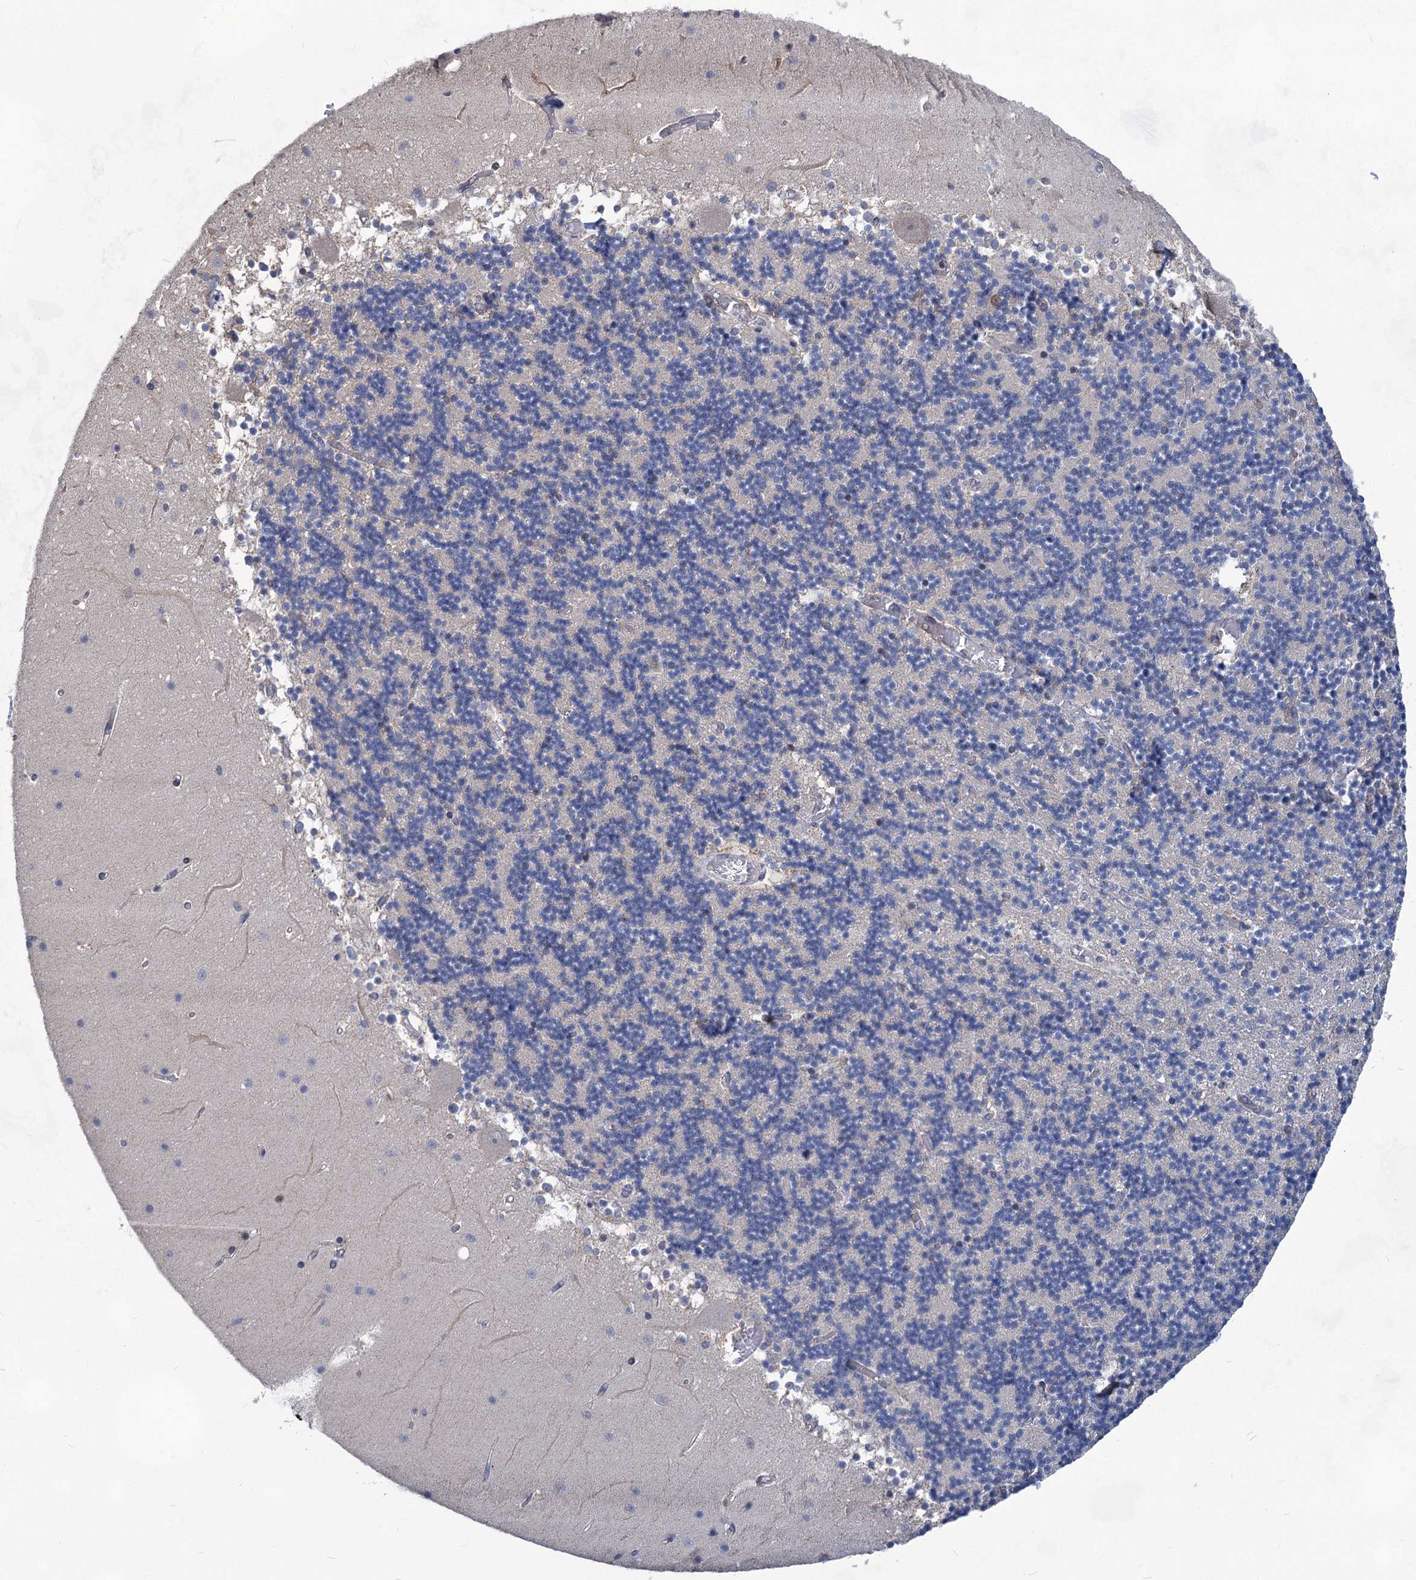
{"staining": {"intensity": "negative", "quantity": "none", "location": "none"}, "tissue": "cerebellum", "cell_type": "Cells in granular layer", "image_type": "normal", "snomed": [{"axis": "morphology", "description": "Normal tissue, NOS"}, {"axis": "topography", "description": "Cerebellum"}], "caption": "Immunohistochemical staining of normal cerebellum demonstrates no significant expression in cells in granular layer.", "gene": "TTC17", "patient": {"sex": "female", "age": 28}}